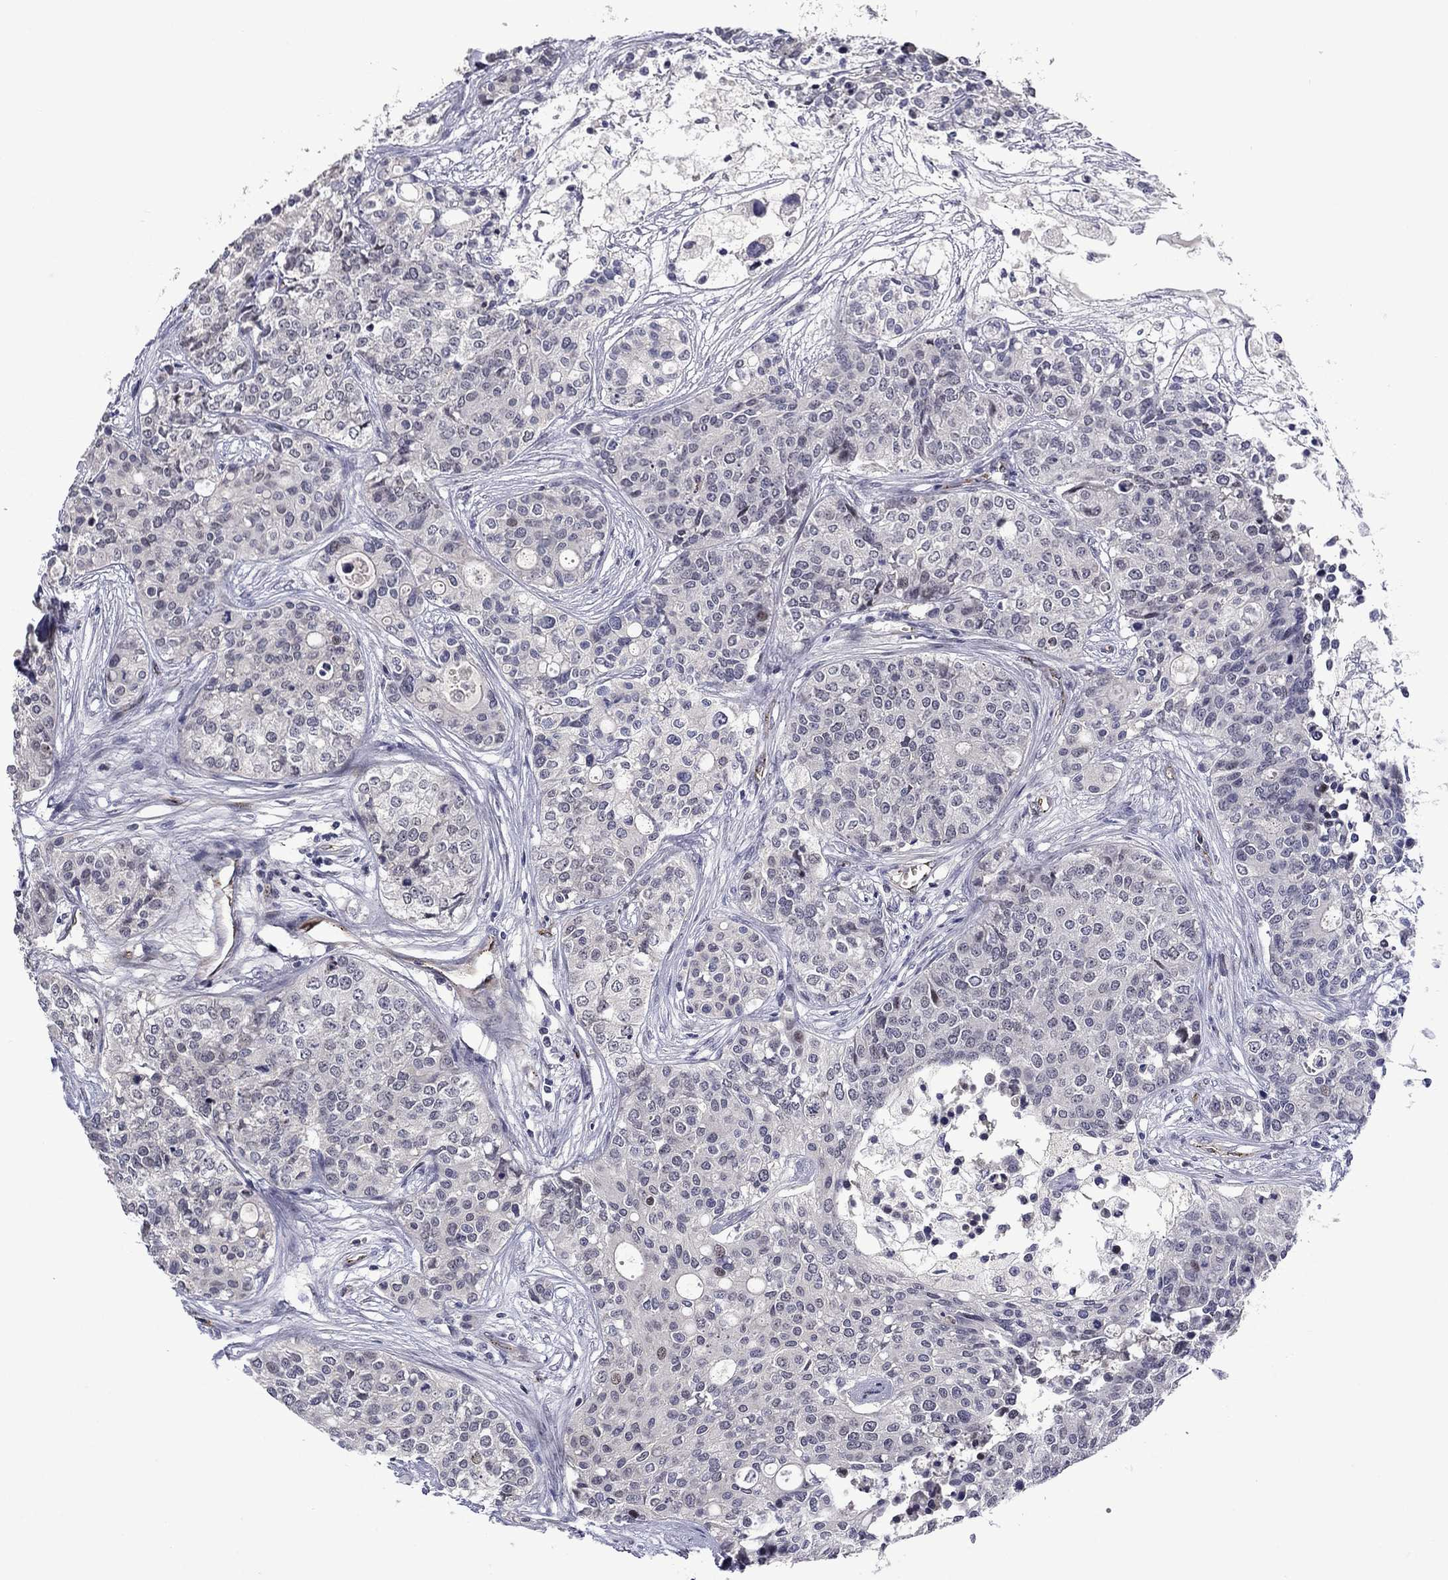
{"staining": {"intensity": "negative", "quantity": "none", "location": "none"}, "tissue": "carcinoid", "cell_type": "Tumor cells", "image_type": "cancer", "snomed": [{"axis": "morphology", "description": "Carcinoid, malignant, NOS"}, {"axis": "topography", "description": "Colon"}], "caption": "Histopathology image shows no significant protein expression in tumor cells of carcinoid.", "gene": "SLITRK1", "patient": {"sex": "male", "age": 81}}